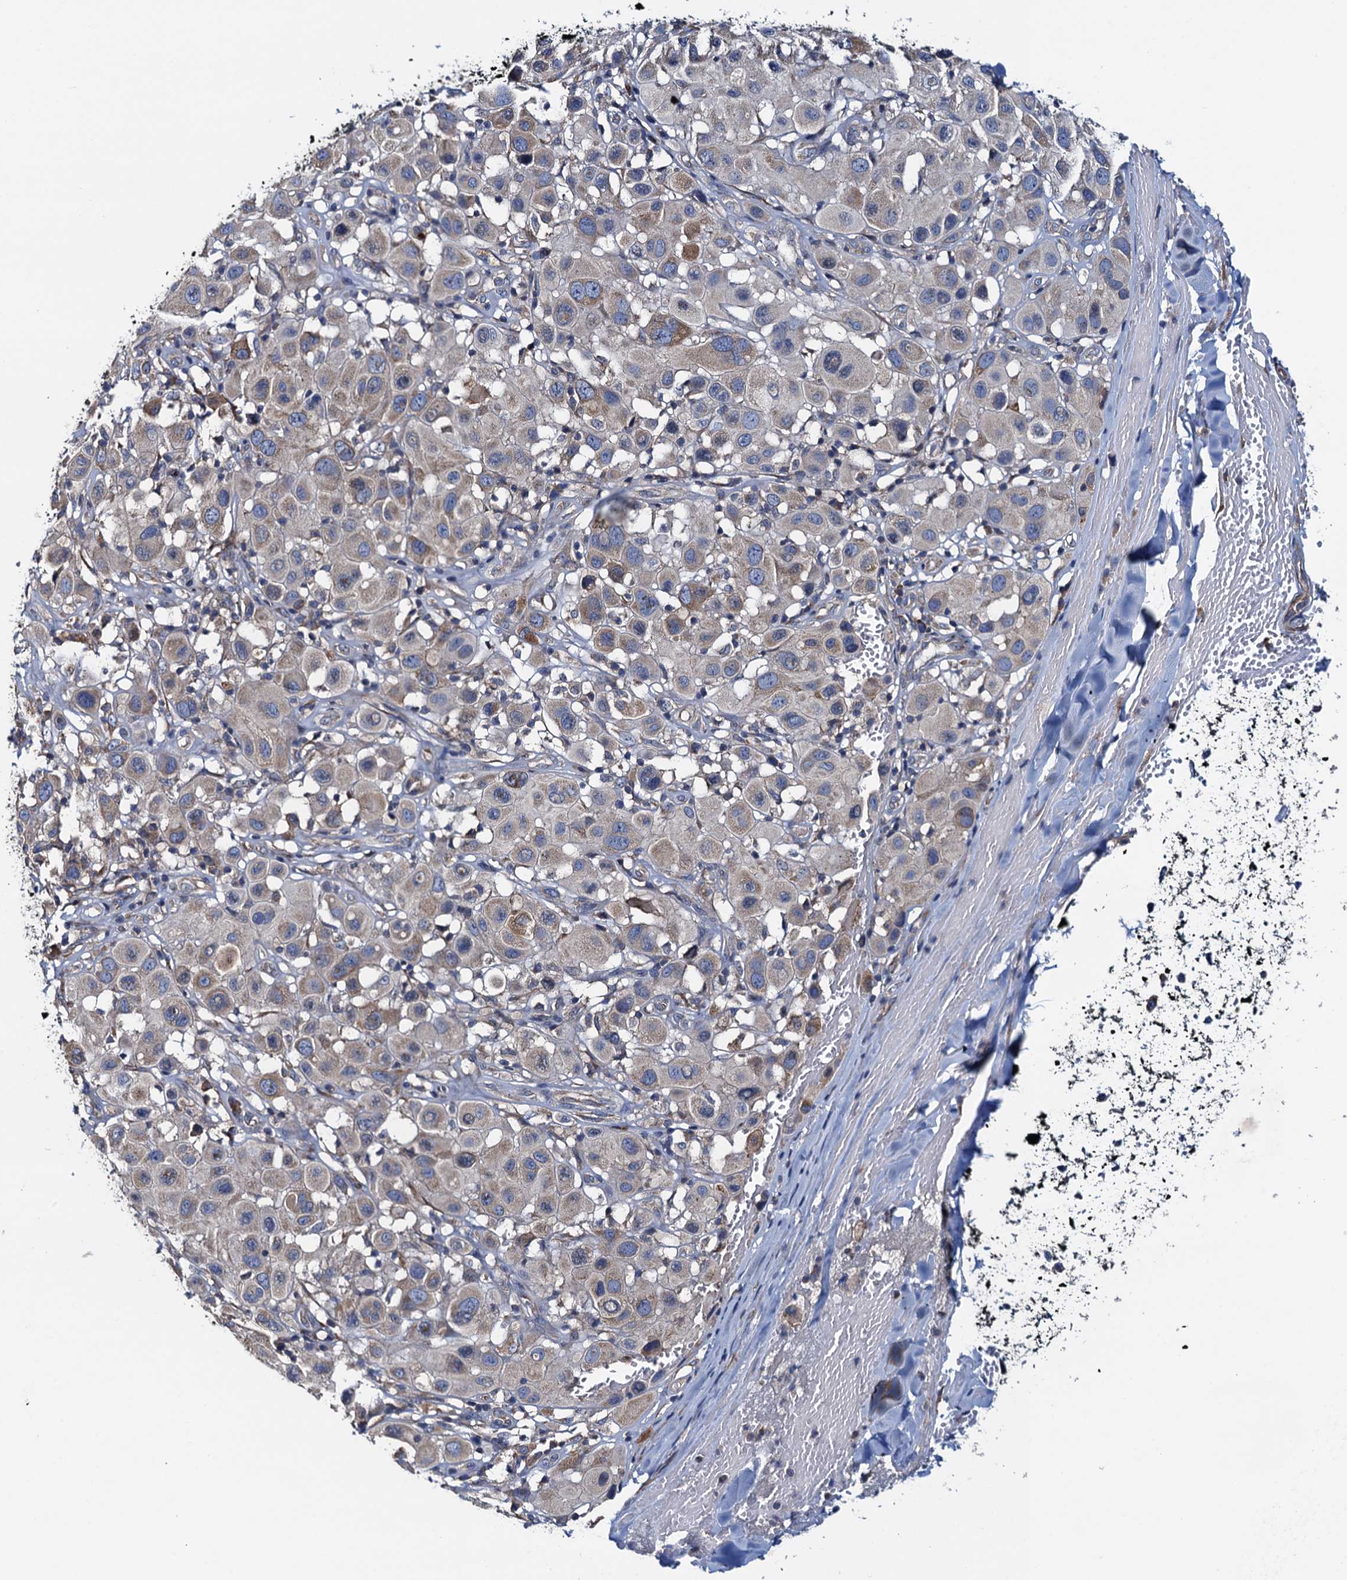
{"staining": {"intensity": "moderate", "quantity": "<25%", "location": "cytoplasmic/membranous"}, "tissue": "melanoma", "cell_type": "Tumor cells", "image_type": "cancer", "snomed": [{"axis": "morphology", "description": "Malignant melanoma, Metastatic site"}, {"axis": "topography", "description": "Skin"}], "caption": "Tumor cells display low levels of moderate cytoplasmic/membranous positivity in about <25% of cells in human melanoma.", "gene": "ADCY9", "patient": {"sex": "male", "age": 41}}